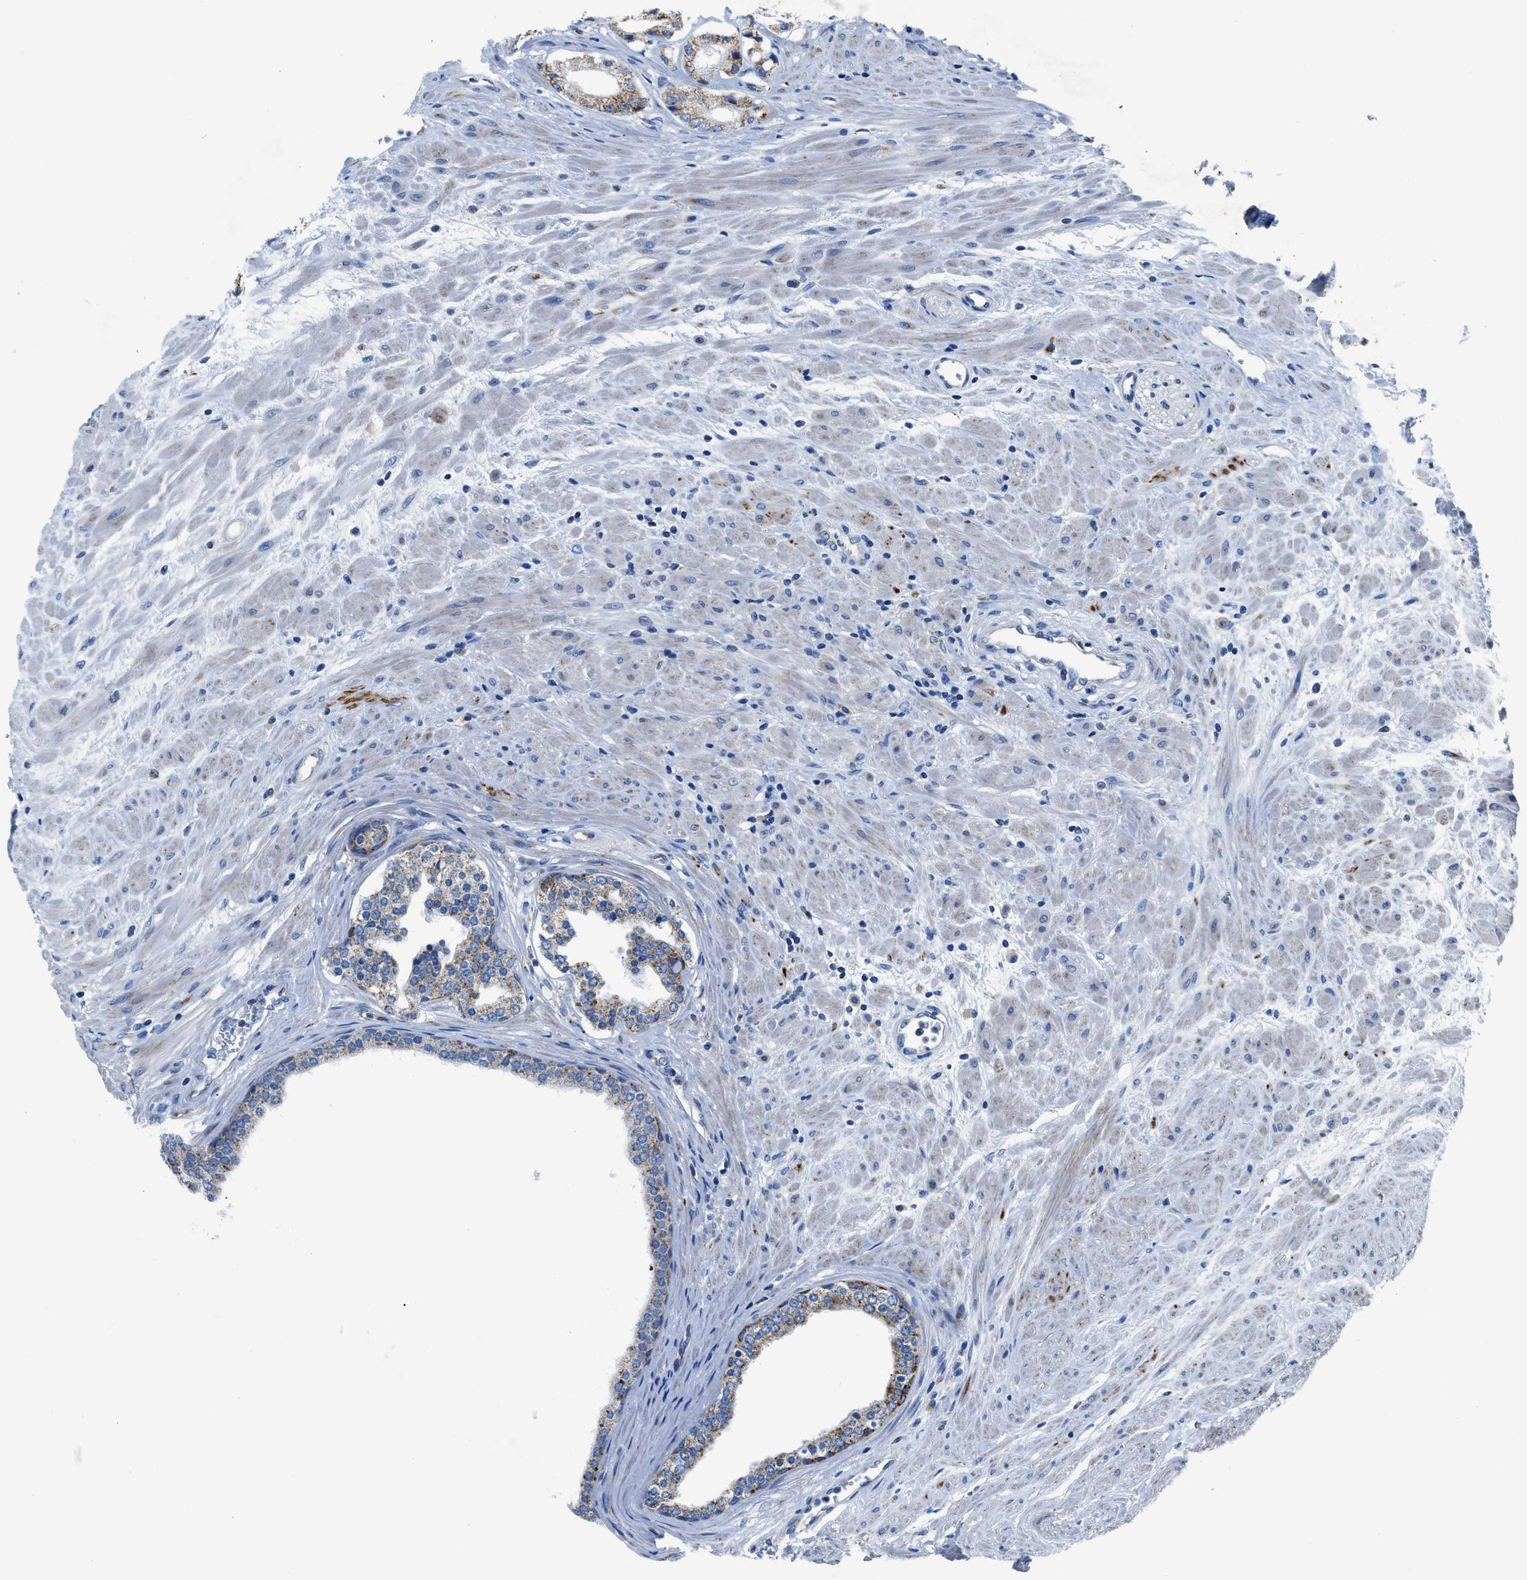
{"staining": {"intensity": "moderate", "quantity": "<25%", "location": "cytoplasmic/membranous"}, "tissue": "prostate cancer", "cell_type": "Tumor cells", "image_type": "cancer", "snomed": [{"axis": "morphology", "description": "Adenocarcinoma, Low grade"}, {"axis": "topography", "description": "Prostate"}], "caption": "High-magnification brightfield microscopy of adenocarcinoma (low-grade) (prostate) stained with DAB (3,3'-diaminobenzidine) (brown) and counterstained with hematoxylin (blue). tumor cells exhibit moderate cytoplasmic/membranous positivity is seen in about<25% of cells.", "gene": "ZDHHC3", "patient": {"sex": "male", "age": 63}}